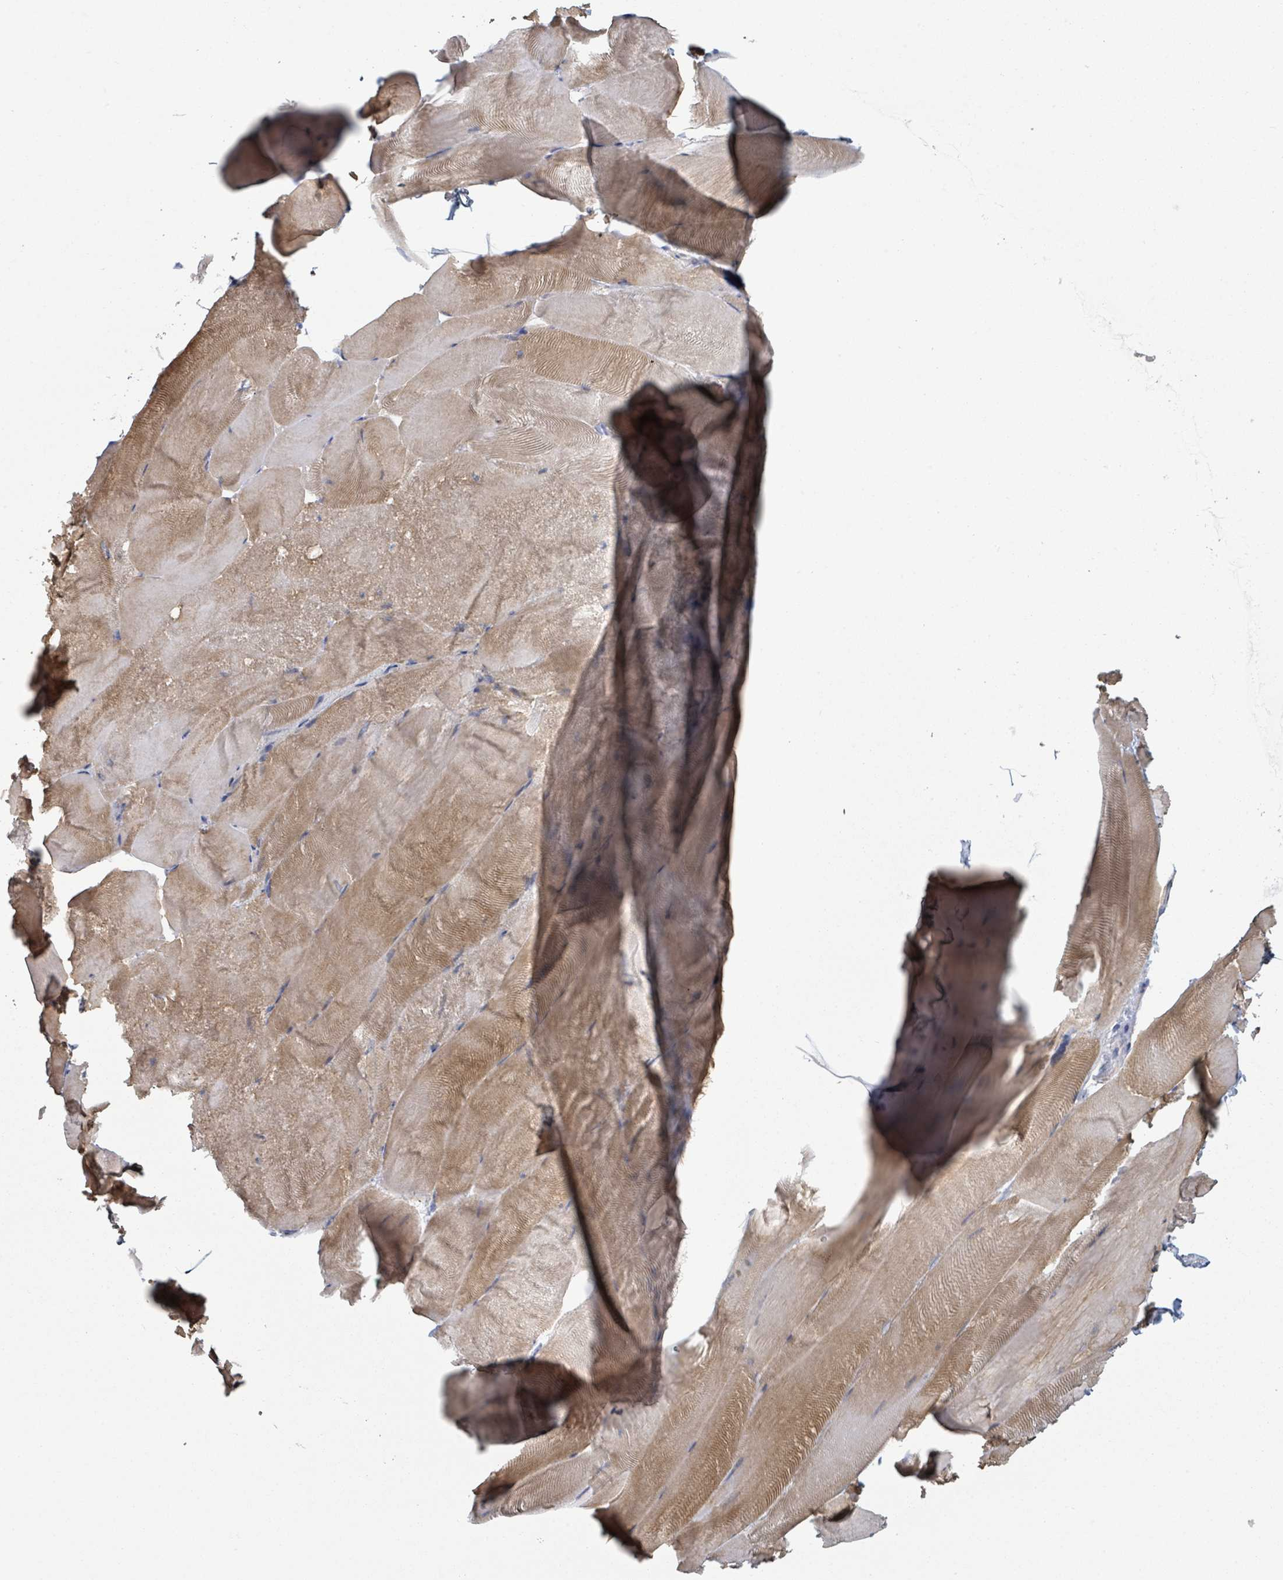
{"staining": {"intensity": "weak", "quantity": "25%-75%", "location": "cytoplasmic/membranous"}, "tissue": "skeletal muscle", "cell_type": "Myocytes", "image_type": "normal", "snomed": [{"axis": "morphology", "description": "Normal tissue, NOS"}, {"axis": "topography", "description": "Skeletal muscle"}], "caption": "Weak cytoplasmic/membranous expression is seen in about 25%-75% of myocytes in normal skeletal muscle. (Brightfield microscopy of DAB IHC at high magnification).", "gene": "GABBR1", "patient": {"sex": "female", "age": 64}}